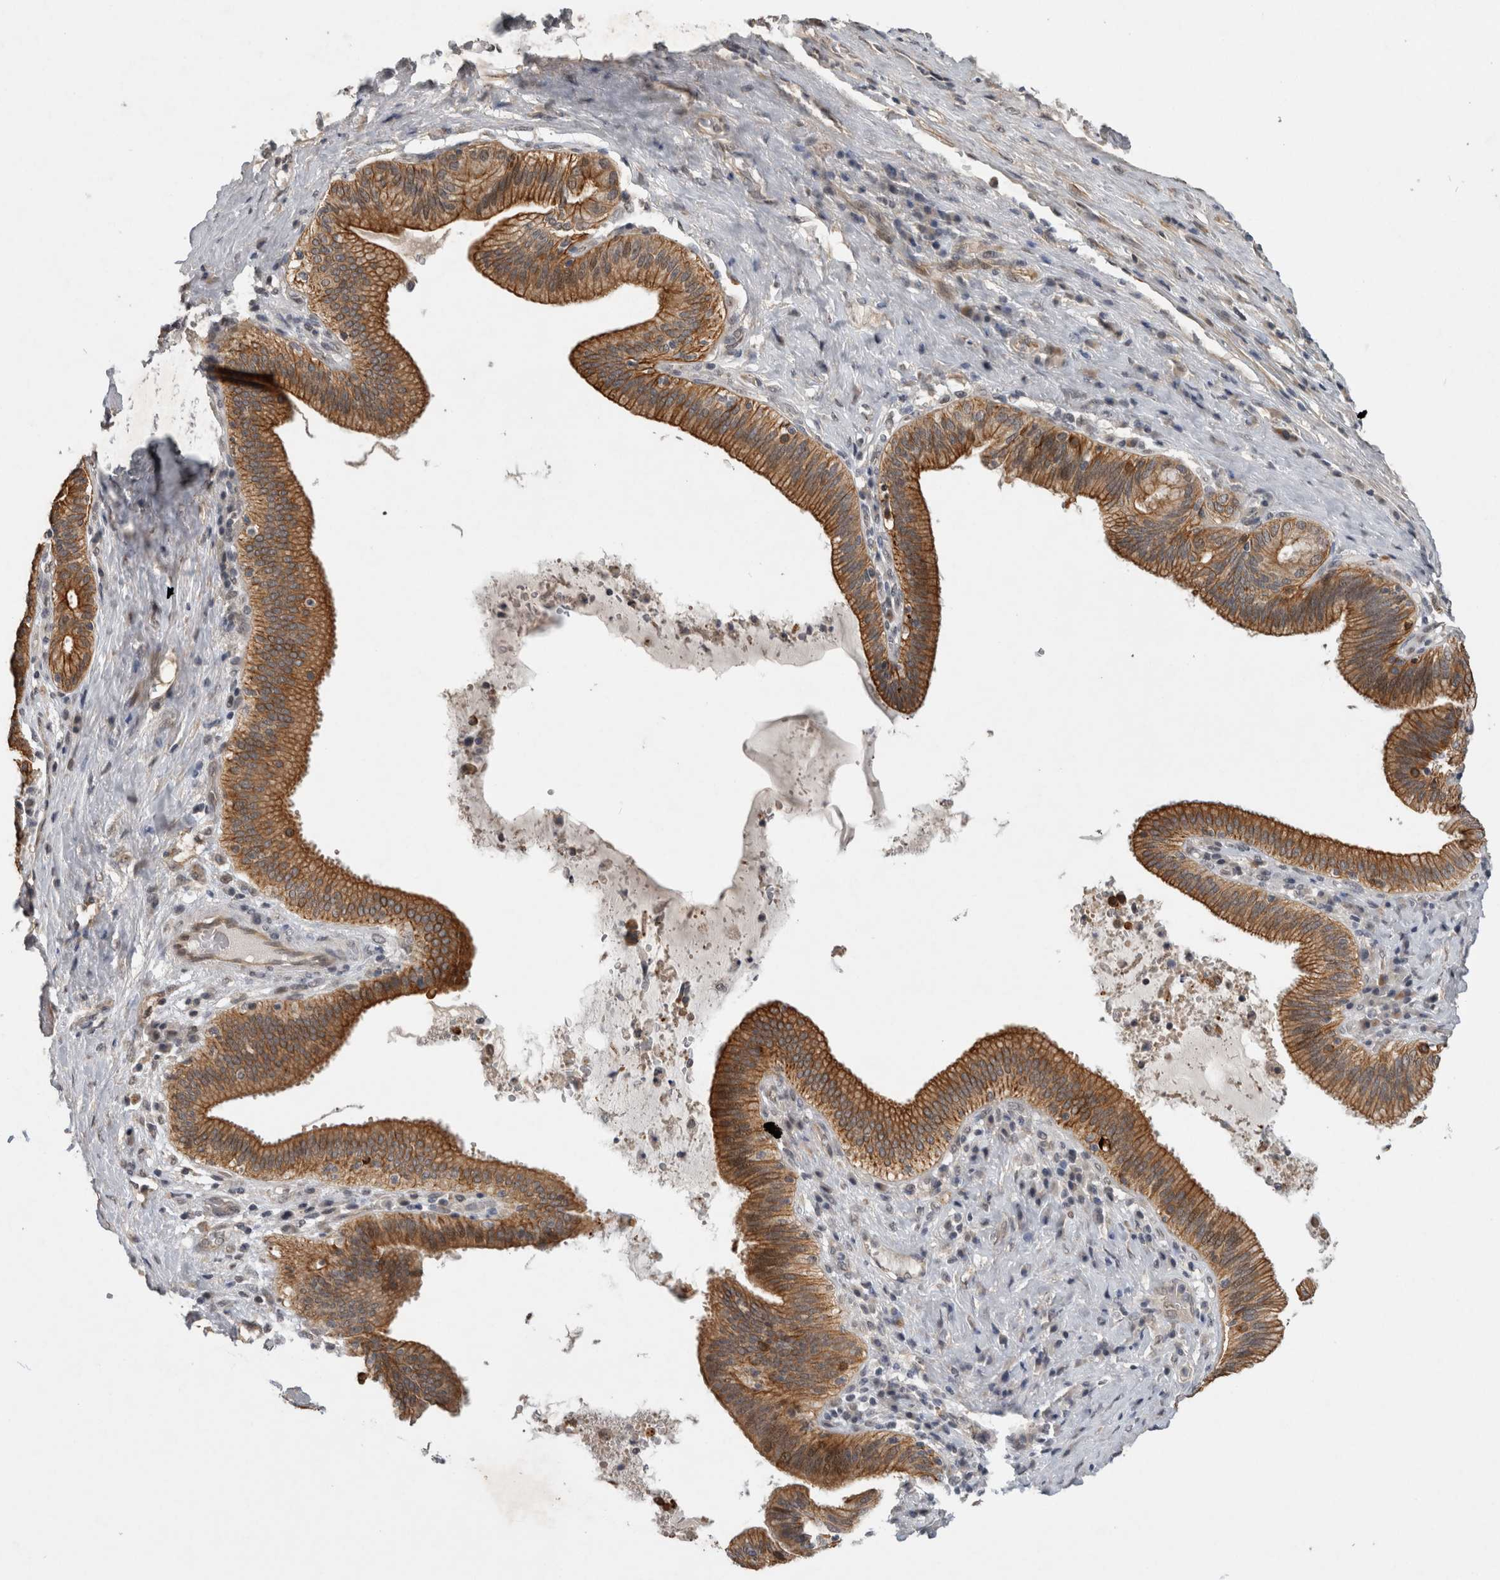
{"staining": {"intensity": "strong", "quantity": ">75%", "location": "cytoplasmic/membranous"}, "tissue": "liver cancer", "cell_type": "Tumor cells", "image_type": "cancer", "snomed": [{"axis": "morphology", "description": "Normal tissue, NOS"}, {"axis": "morphology", "description": "Cholangiocarcinoma"}, {"axis": "topography", "description": "Liver"}, {"axis": "topography", "description": "Peripheral nerve tissue"}], "caption": "Liver cholangiocarcinoma stained for a protein demonstrates strong cytoplasmic/membranous positivity in tumor cells.", "gene": "RHPN1", "patient": {"sex": "female", "age": 73}}